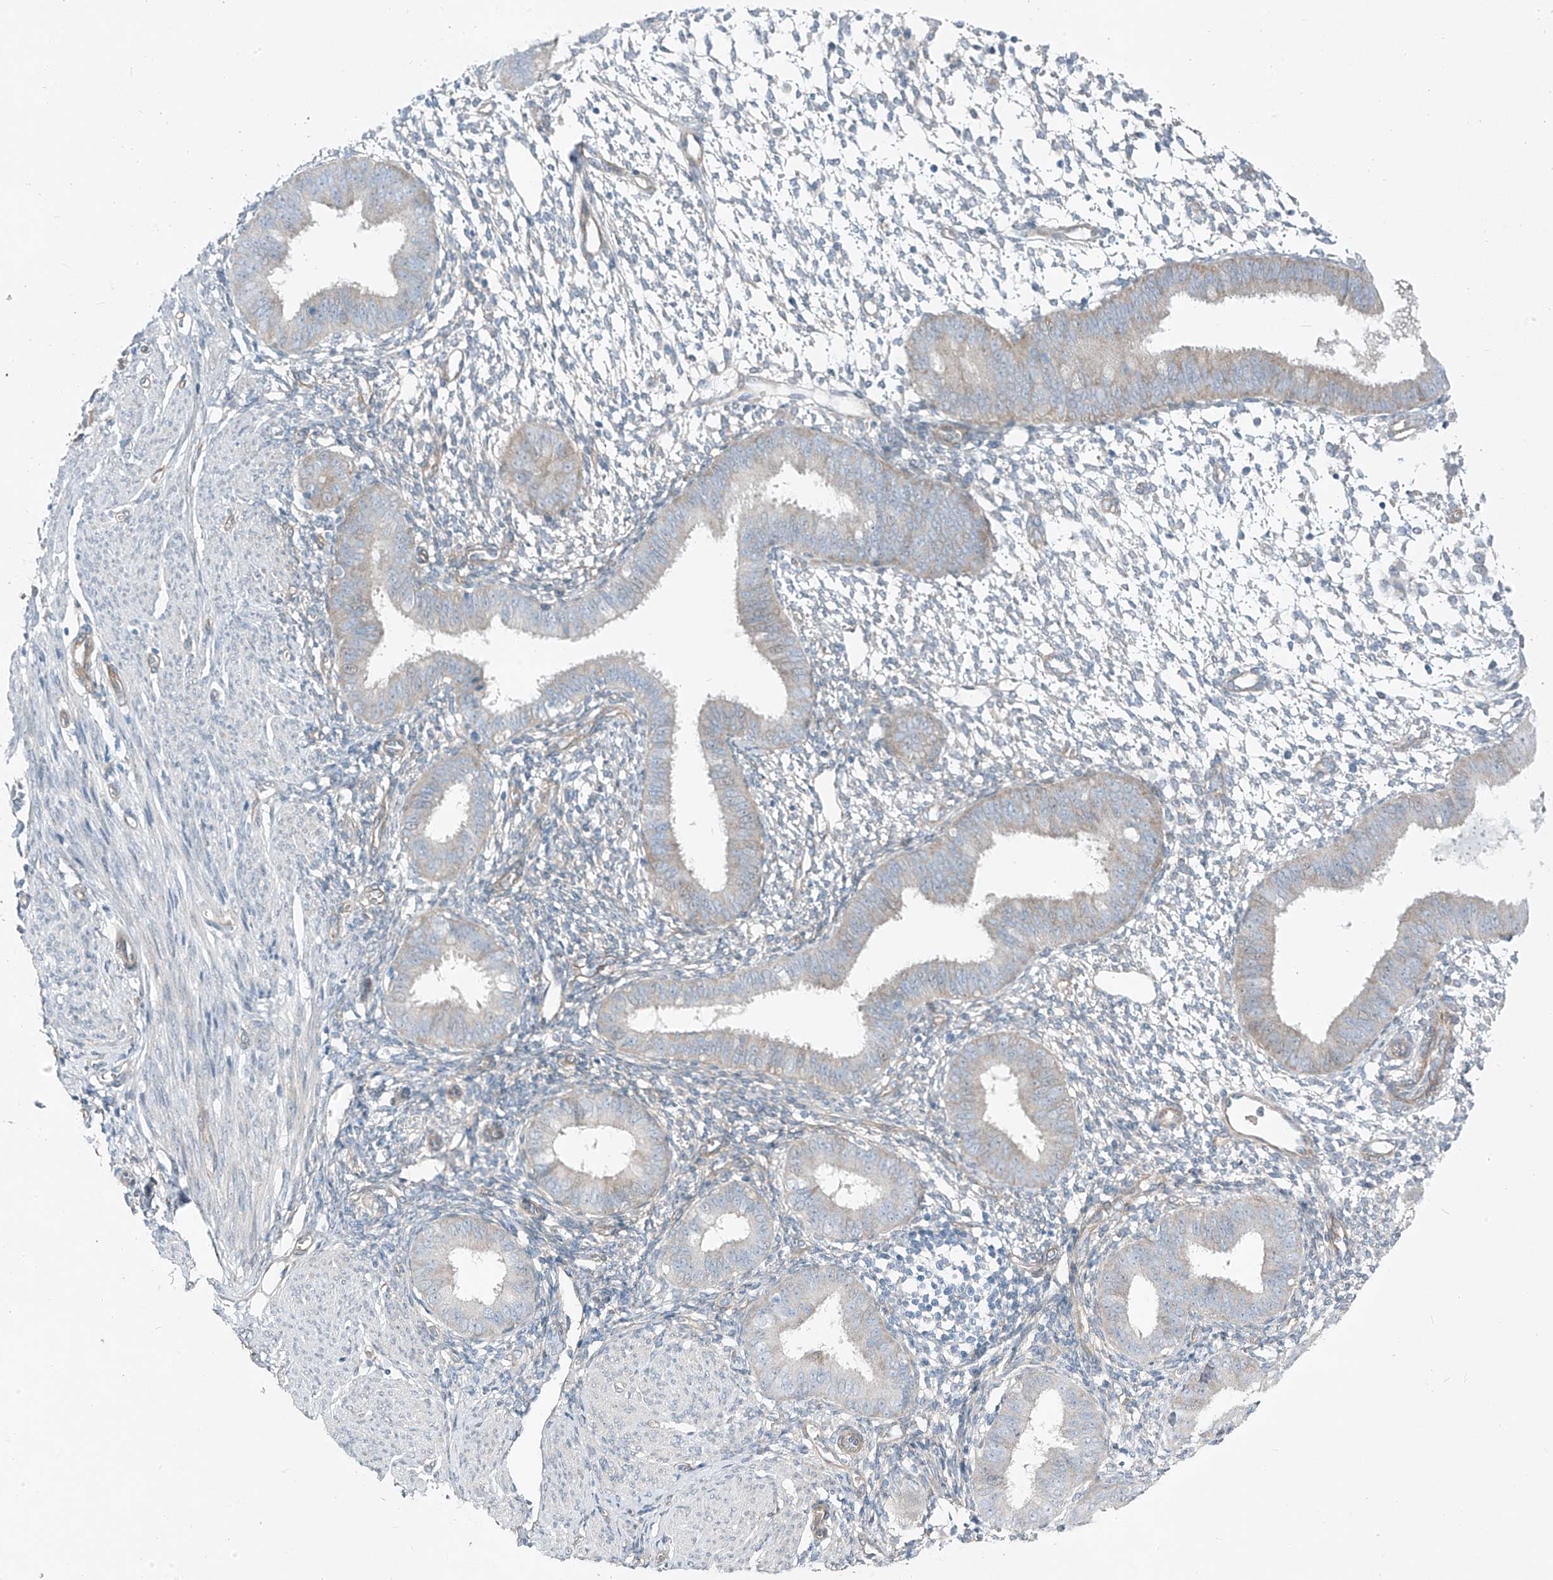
{"staining": {"intensity": "negative", "quantity": "none", "location": "none"}, "tissue": "endometrium", "cell_type": "Cells in endometrial stroma", "image_type": "normal", "snomed": [{"axis": "morphology", "description": "Normal tissue, NOS"}, {"axis": "topography", "description": "Uterus"}, {"axis": "topography", "description": "Endometrium"}], "caption": "Immunohistochemistry image of unremarkable human endometrium stained for a protein (brown), which demonstrates no positivity in cells in endometrial stroma. (Brightfield microscopy of DAB immunohistochemistry at high magnification).", "gene": "TNS2", "patient": {"sex": "female", "age": 48}}